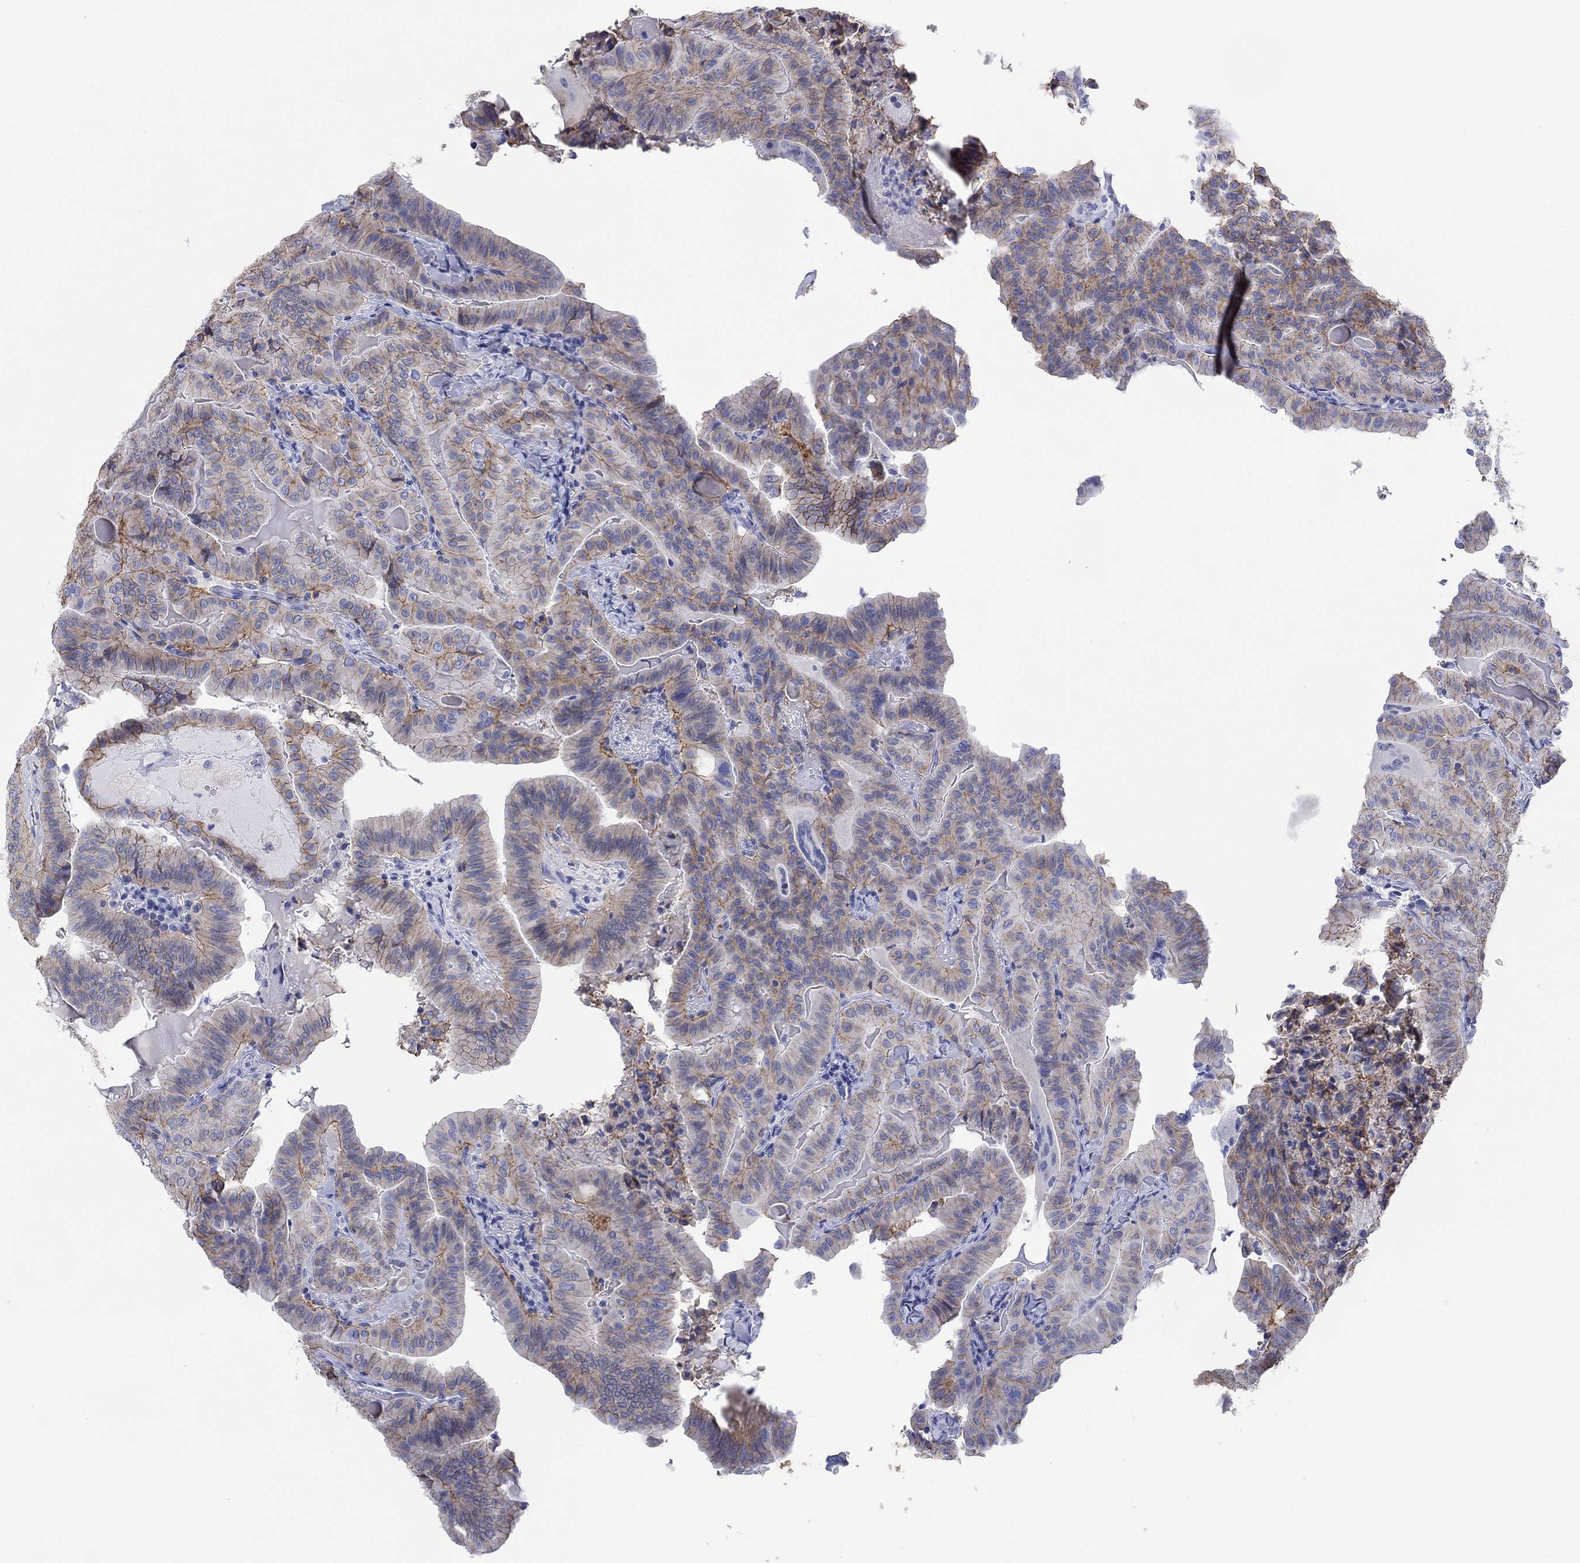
{"staining": {"intensity": "moderate", "quantity": "25%-75%", "location": "cytoplasmic/membranous"}, "tissue": "thyroid cancer", "cell_type": "Tumor cells", "image_type": "cancer", "snomed": [{"axis": "morphology", "description": "Papillary adenocarcinoma, NOS"}, {"axis": "topography", "description": "Thyroid gland"}], "caption": "This is a histology image of IHC staining of thyroid papillary adenocarcinoma, which shows moderate expression in the cytoplasmic/membranous of tumor cells.", "gene": "ATP1B1", "patient": {"sex": "female", "age": 68}}